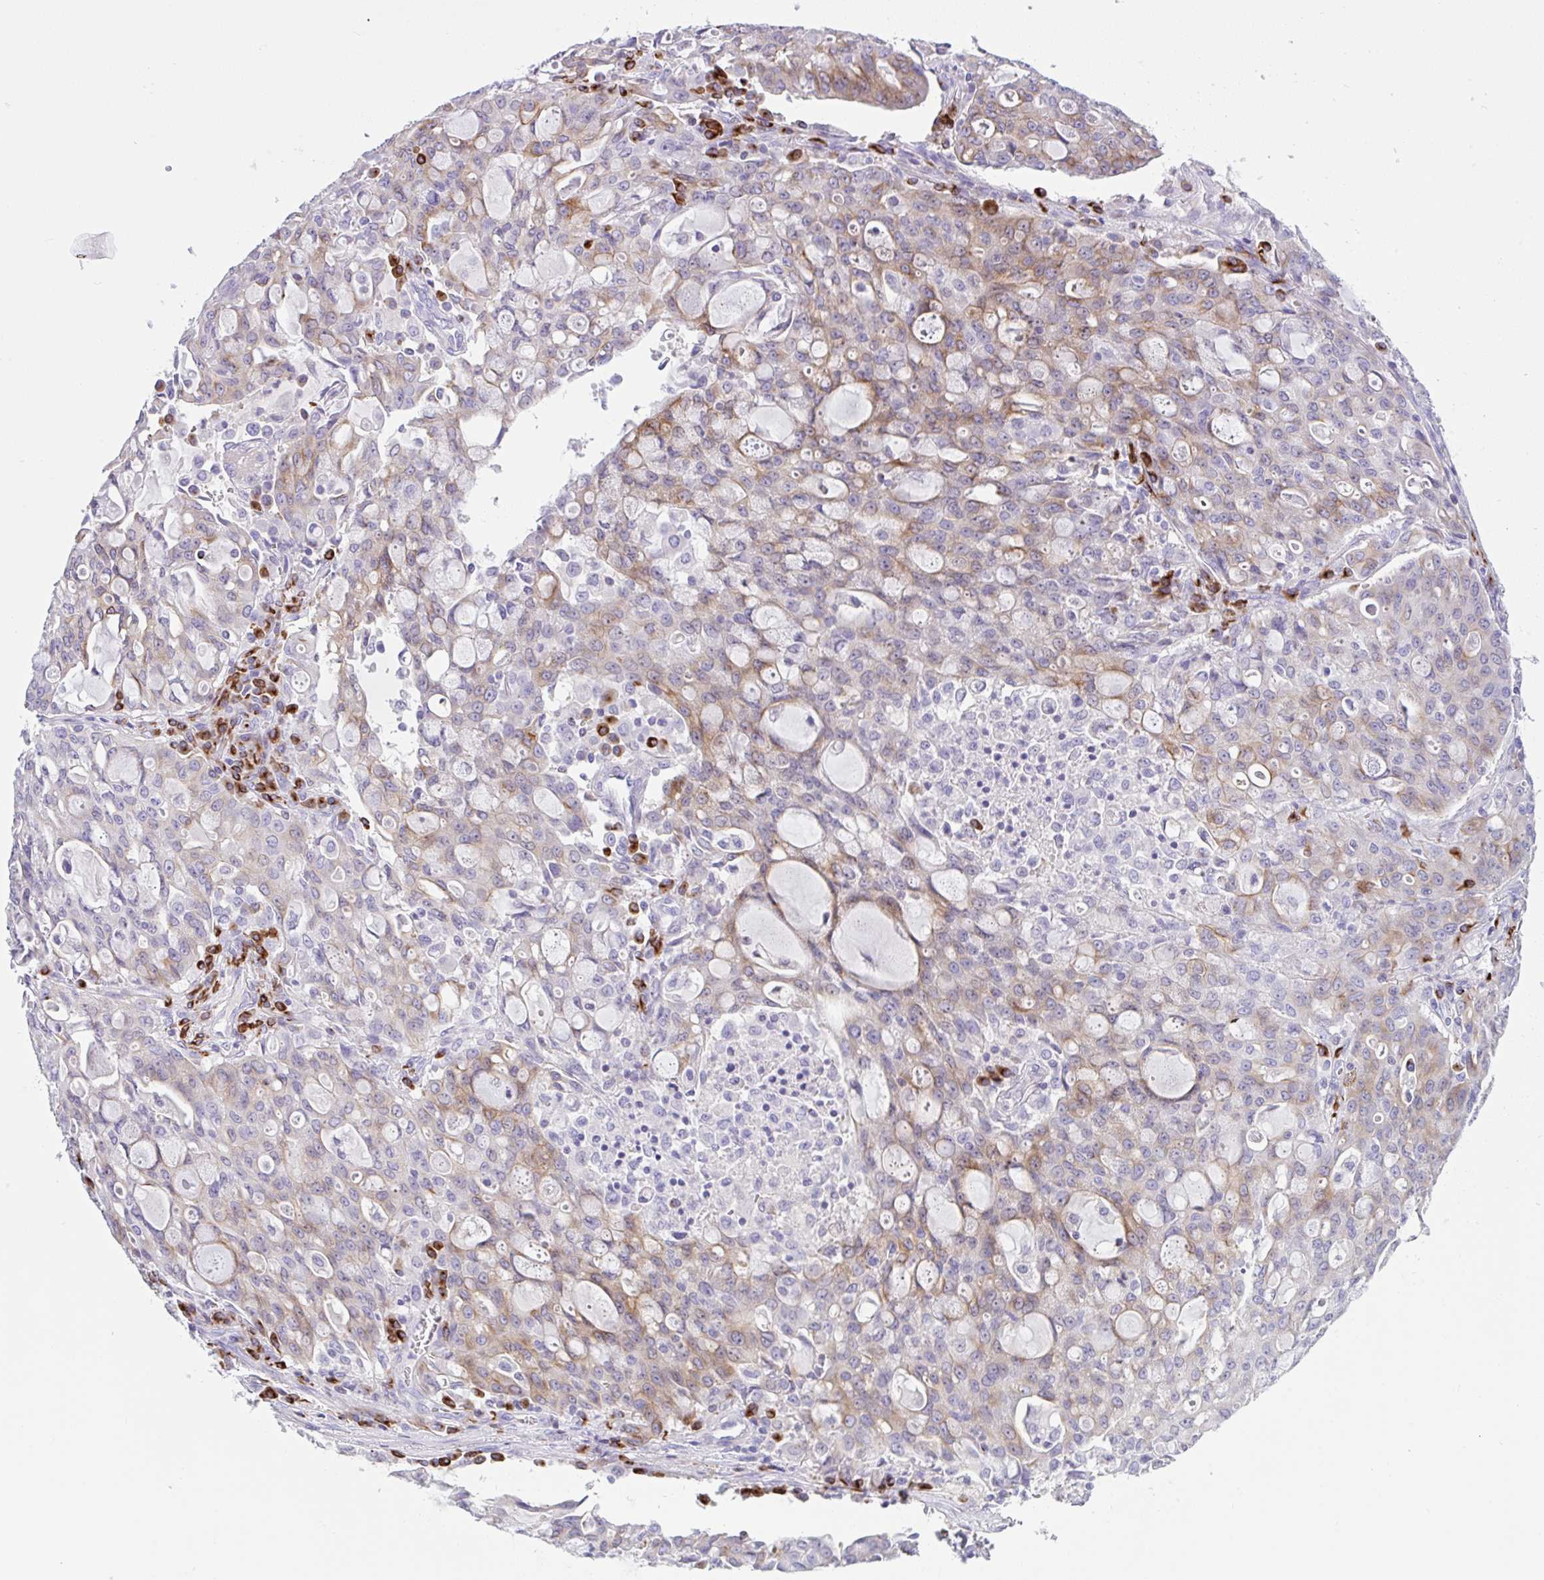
{"staining": {"intensity": "moderate", "quantity": "<25%", "location": "cytoplasmic/membranous"}, "tissue": "lung cancer", "cell_type": "Tumor cells", "image_type": "cancer", "snomed": [{"axis": "morphology", "description": "Adenocarcinoma, NOS"}, {"axis": "topography", "description": "Lung"}], "caption": "IHC photomicrograph of neoplastic tissue: lung adenocarcinoma stained using immunohistochemistry (IHC) demonstrates low levels of moderate protein expression localized specifically in the cytoplasmic/membranous of tumor cells, appearing as a cytoplasmic/membranous brown color.", "gene": "FBXL20", "patient": {"sex": "female", "age": 44}}